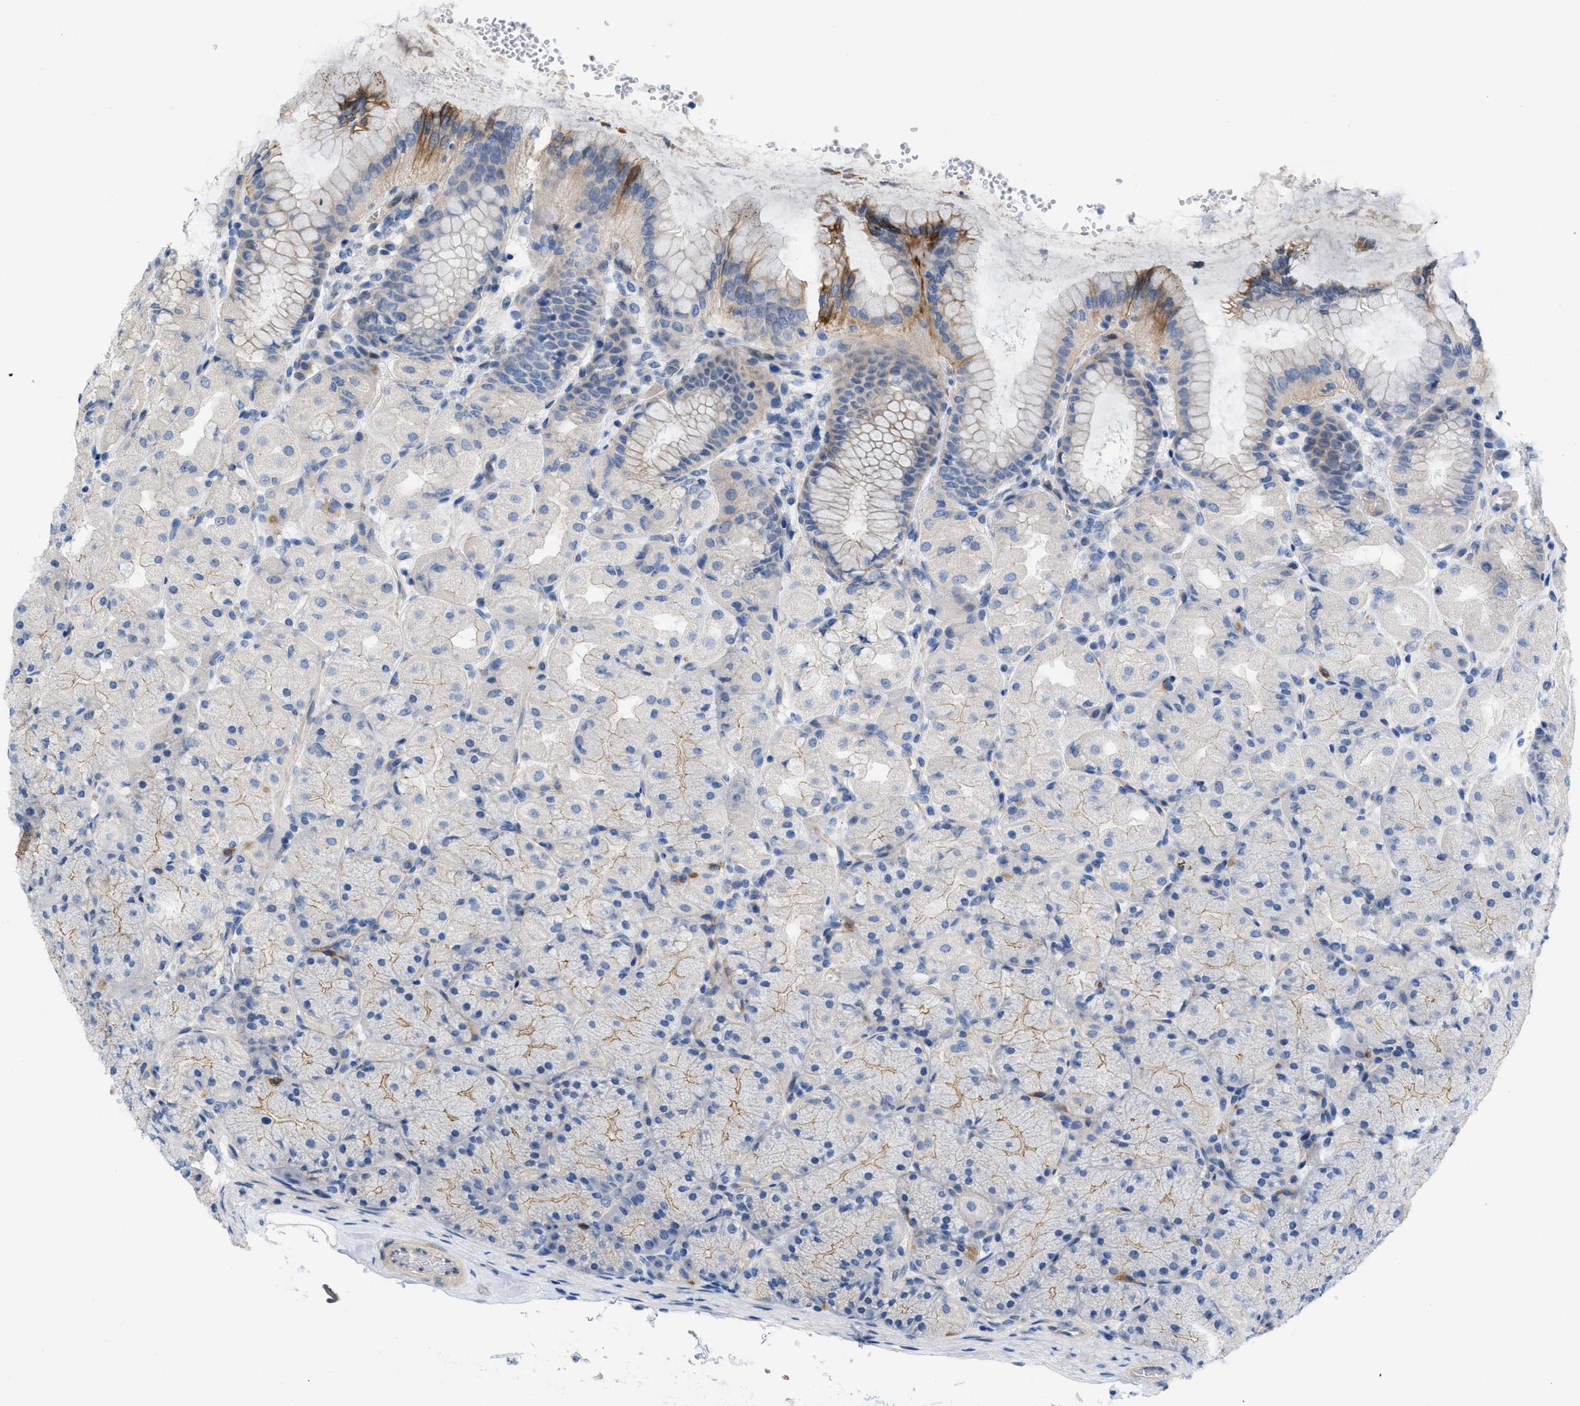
{"staining": {"intensity": "moderate", "quantity": "<25%", "location": "cytoplasmic/membranous"}, "tissue": "stomach", "cell_type": "Glandular cells", "image_type": "normal", "snomed": [{"axis": "morphology", "description": "Normal tissue, NOS"}, {"axis": "topography", "description": "Stomach, upper"}], "caption": "Immunohistochemical staining of benign stomach demonstrates <25% levels of moderate cytoplasmic/membranous protein expression in approximately <25% of glandular cells.", "gene": "NDEL1", "patient": {"sex": "female", "age": 56}}